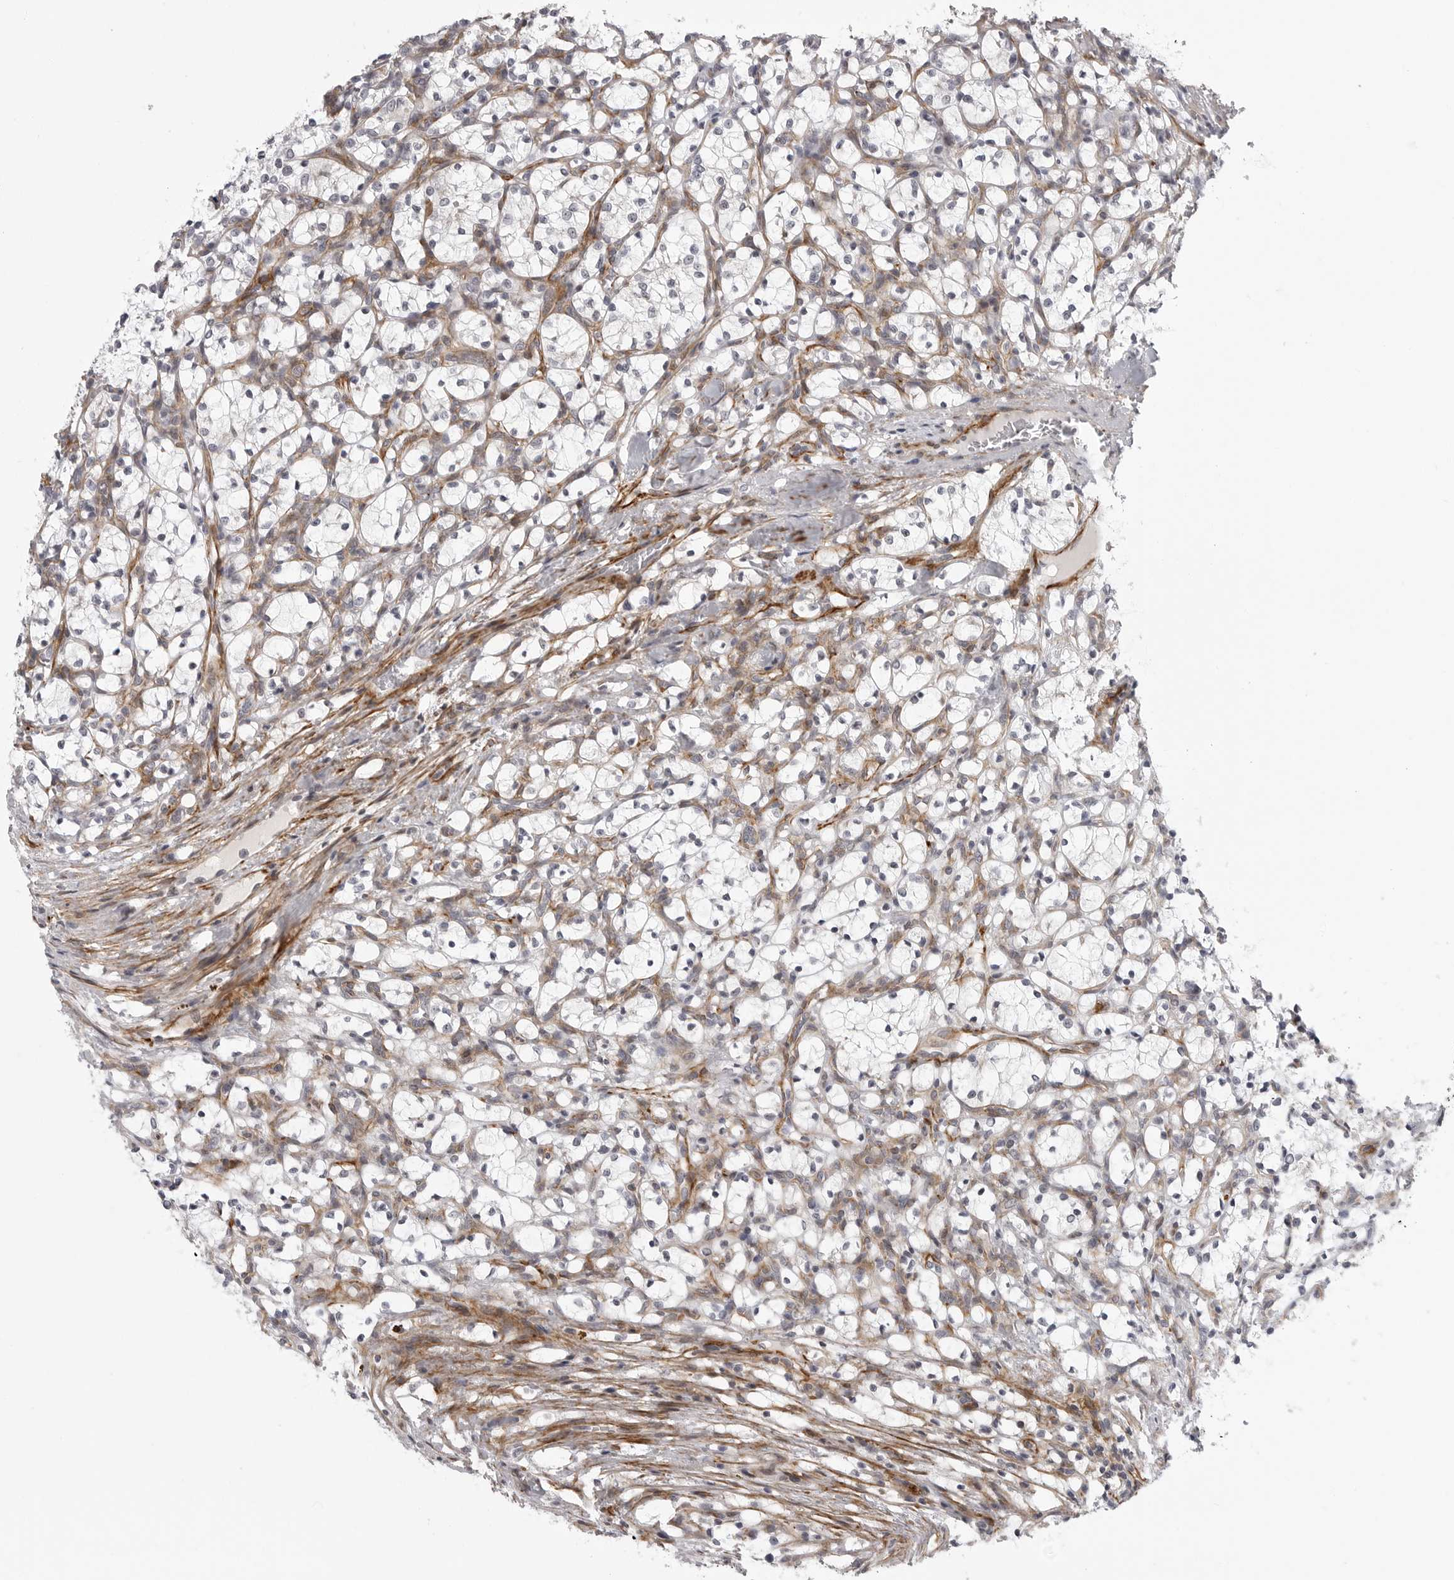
{"staining": {"intensity": "negative", "quantity": "none", "location": "none"}, "tissue": "renal cancer", "cell_type": "Tumor cells", "image_type": "cancer", "snomed": [{"axis": "morphology", "description": "Adenocarcinoma, NOS"}, {"axis": "topography", "description": "Kidney"}], "caption": "Immunohistochemistry of human adenocarcinoma (renal) displays no staining in tumor cells.", "gene": "TUT4", "patient": {"sex": "female", "age": 69}}